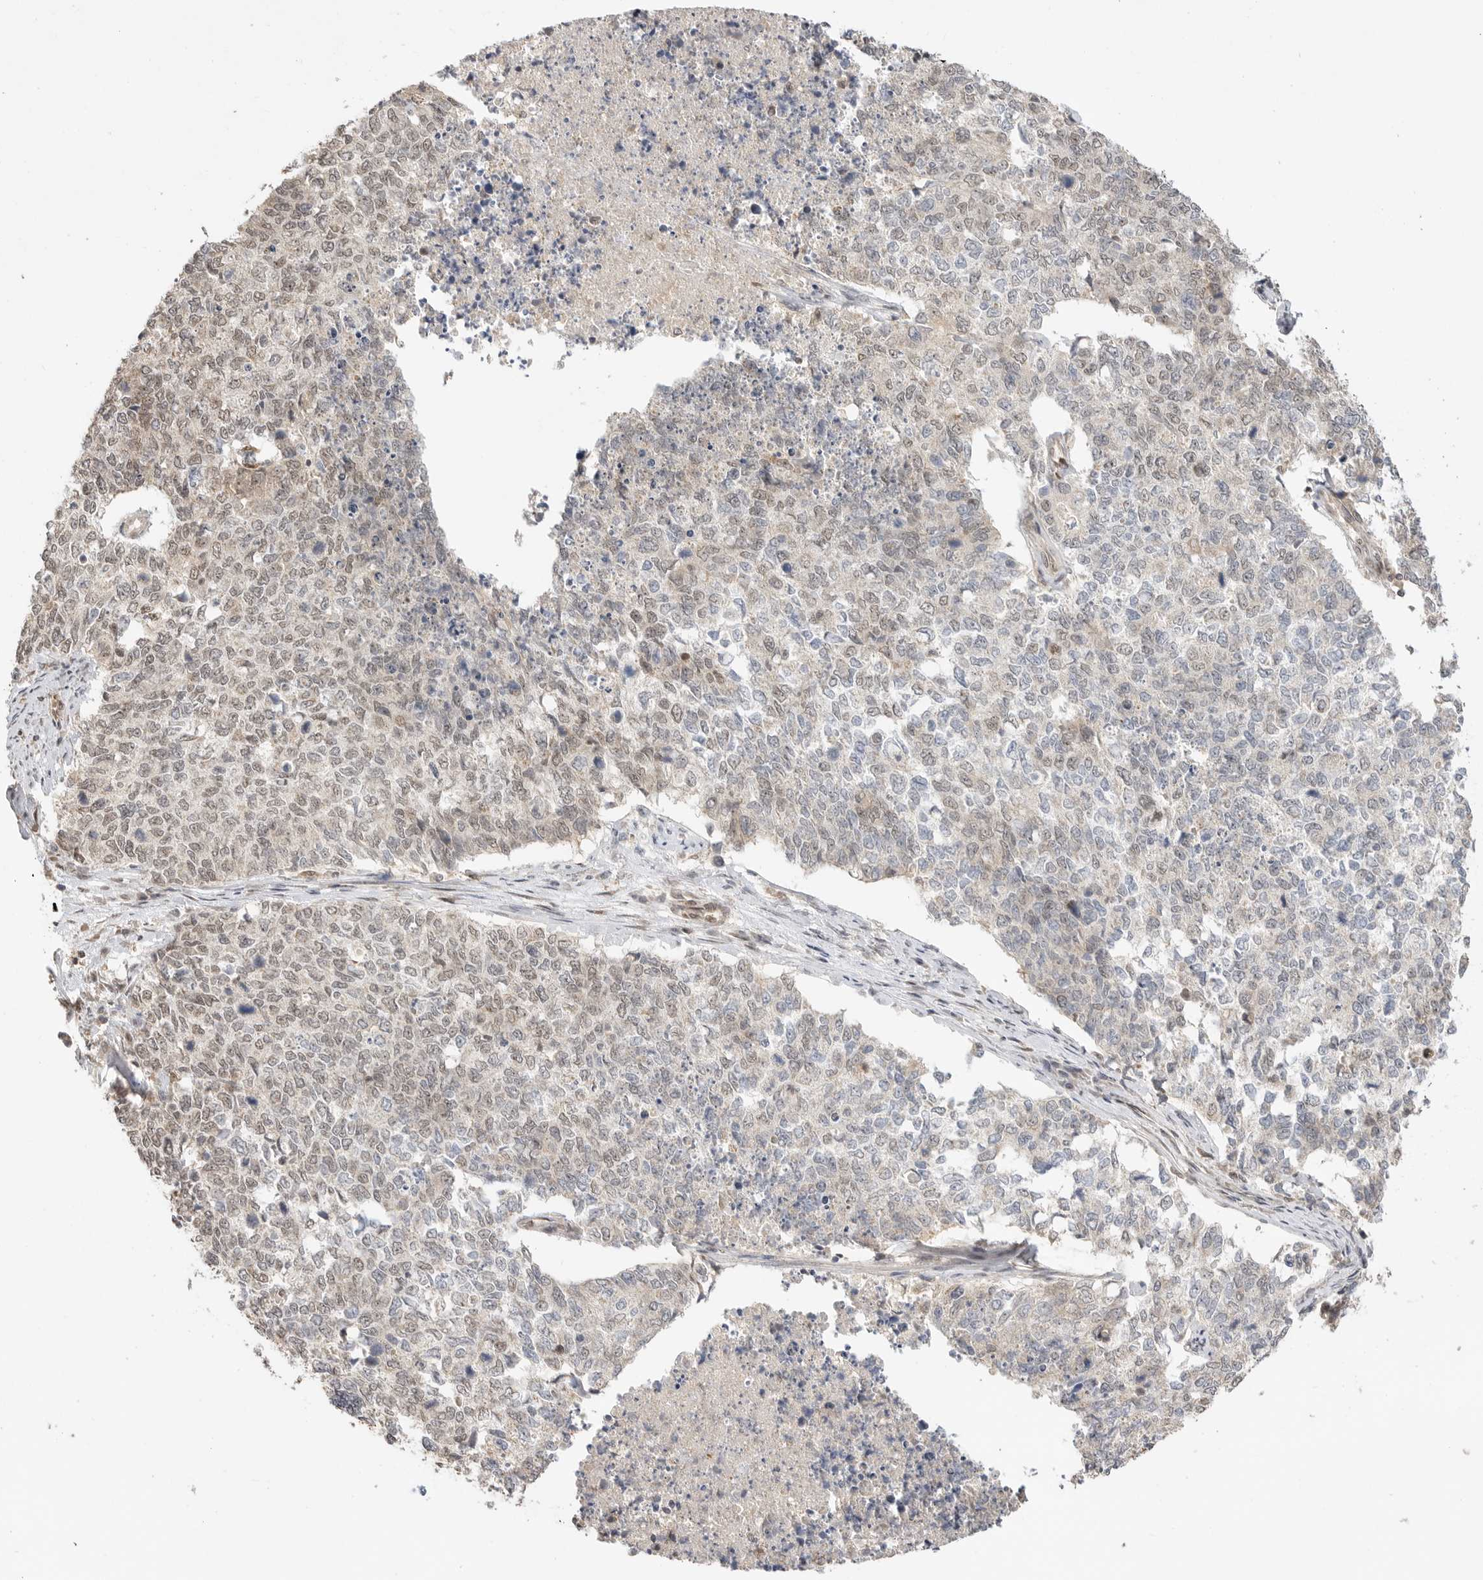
{"staining": {"intensity": "weak", "quantity": "25%-75%", "location": "cytoplasmic/membranous,nuclear"}, "tissue": "cervical cancer", "cell_type": "Tumor cells", "image_type": "cancer", "snomed": [{"axis": "morphology", "description": "Squamous cell carcinoma, NOS"}, {"axis": "topography", "description": "Cervix"}], "caption": "The image displays immunohistochemical staining of squamous cell carcinoma (cervical). There is weak cytoplasmic/membranous and nuclear positivity is identified in about 25%-75% of tumor cells. (DAB (3,3'-diaminobenzidine) IHC, brown staining for protein, blue staining for nuclei).", "gene": "ALKAL1", "patient": {"sex": "female", "age": 63}}